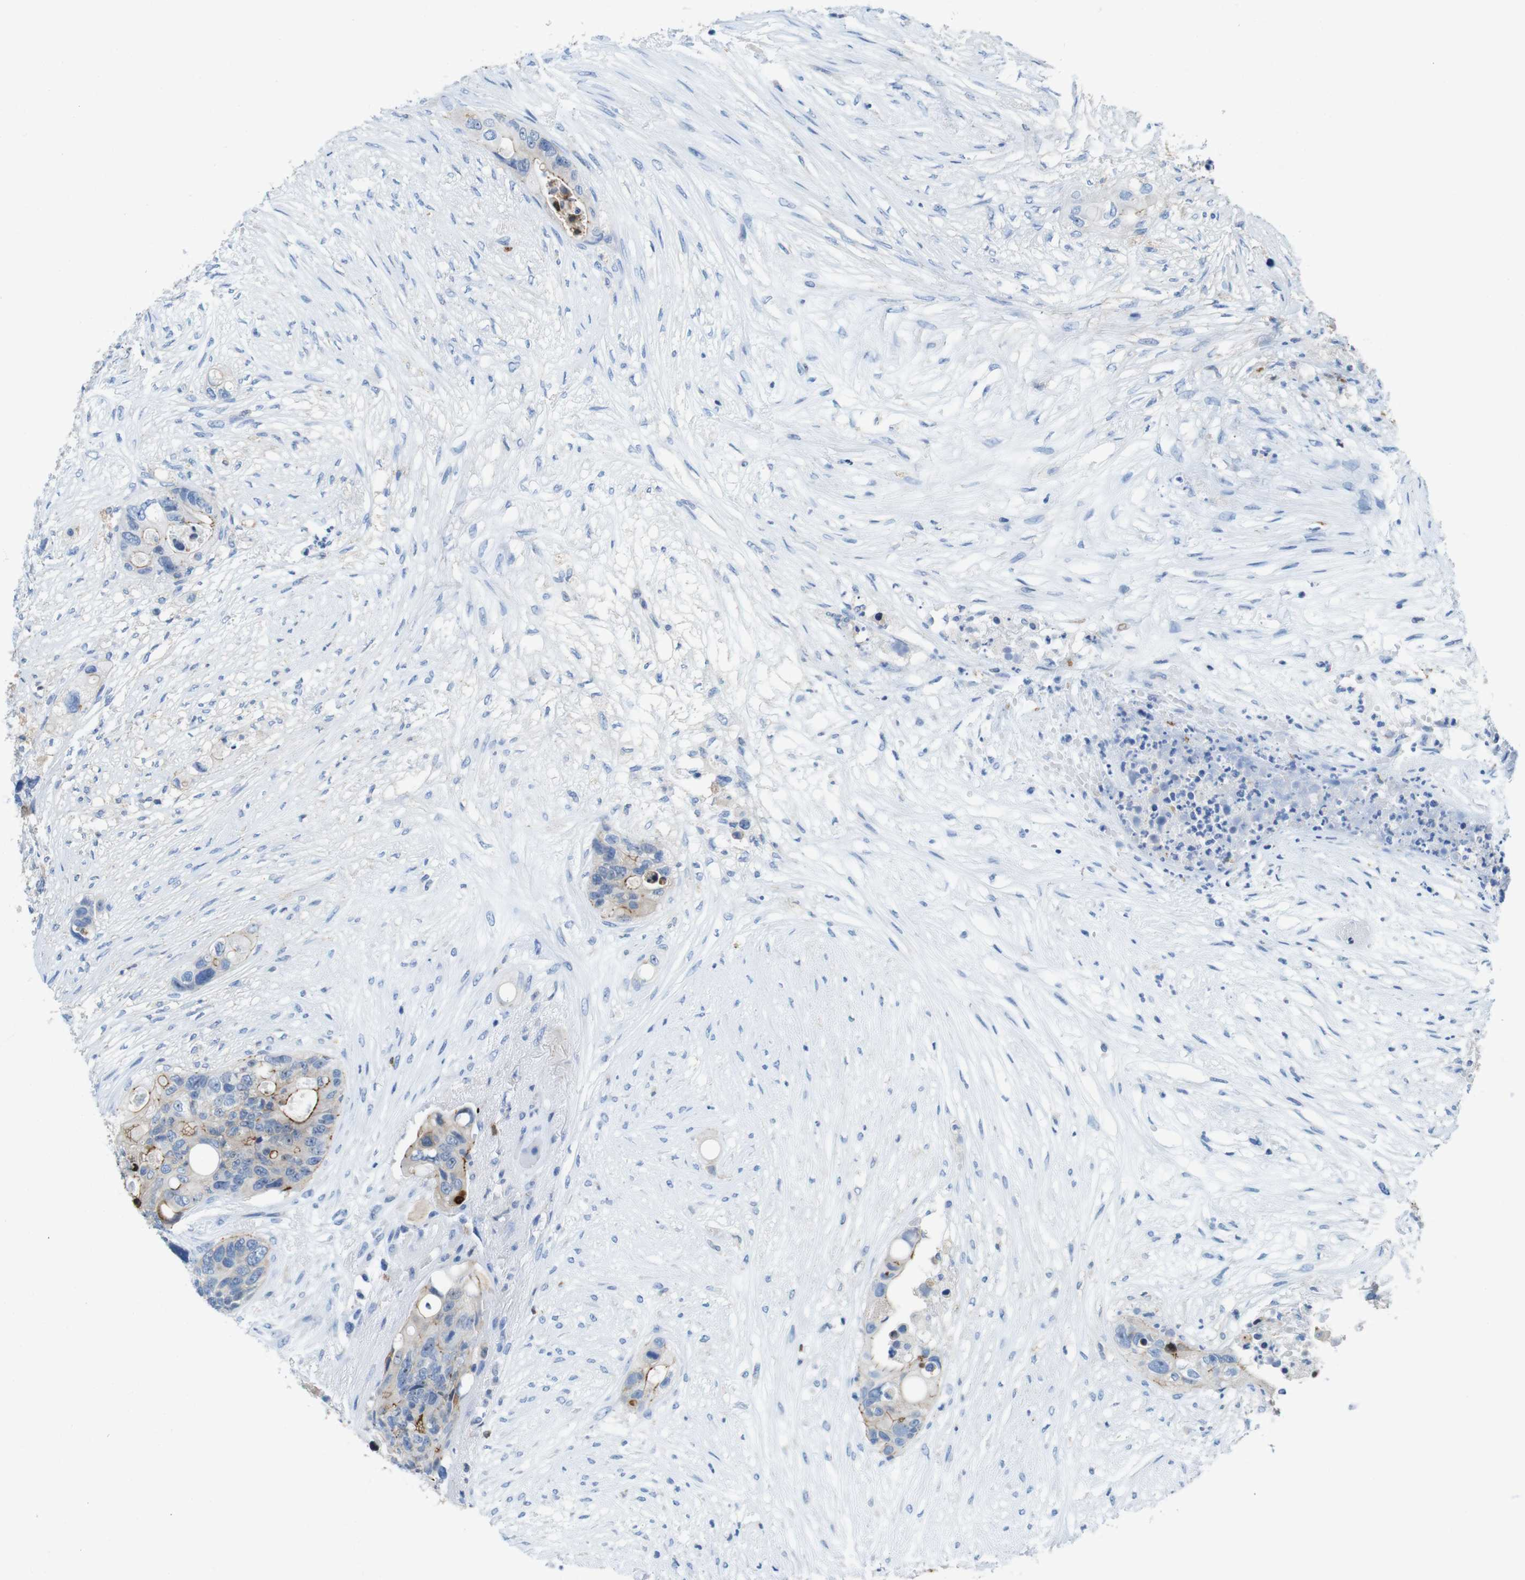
{"staining": {"intensity": "moderate", "quantity": "25%-75%", "location": "cytoplasmic/membranous"}, "tissue": "colorectal cancer", "cell_type": "Tumor cells", "image_type": "cancer", "snomed": [{"axis": "morphology", "description": "Adenocarcinoma, NOS"}, {"axis": "topography", "description": "Colon"}], "caption": "Tumor cells demonstrate medium levels of moderate cytoplasmic/membranous positivity in about 25%-75% of cells in human colorectal adenocarcinoma.", "gene": "TJP3", "patient": {"sex": "female", "age": 57}}